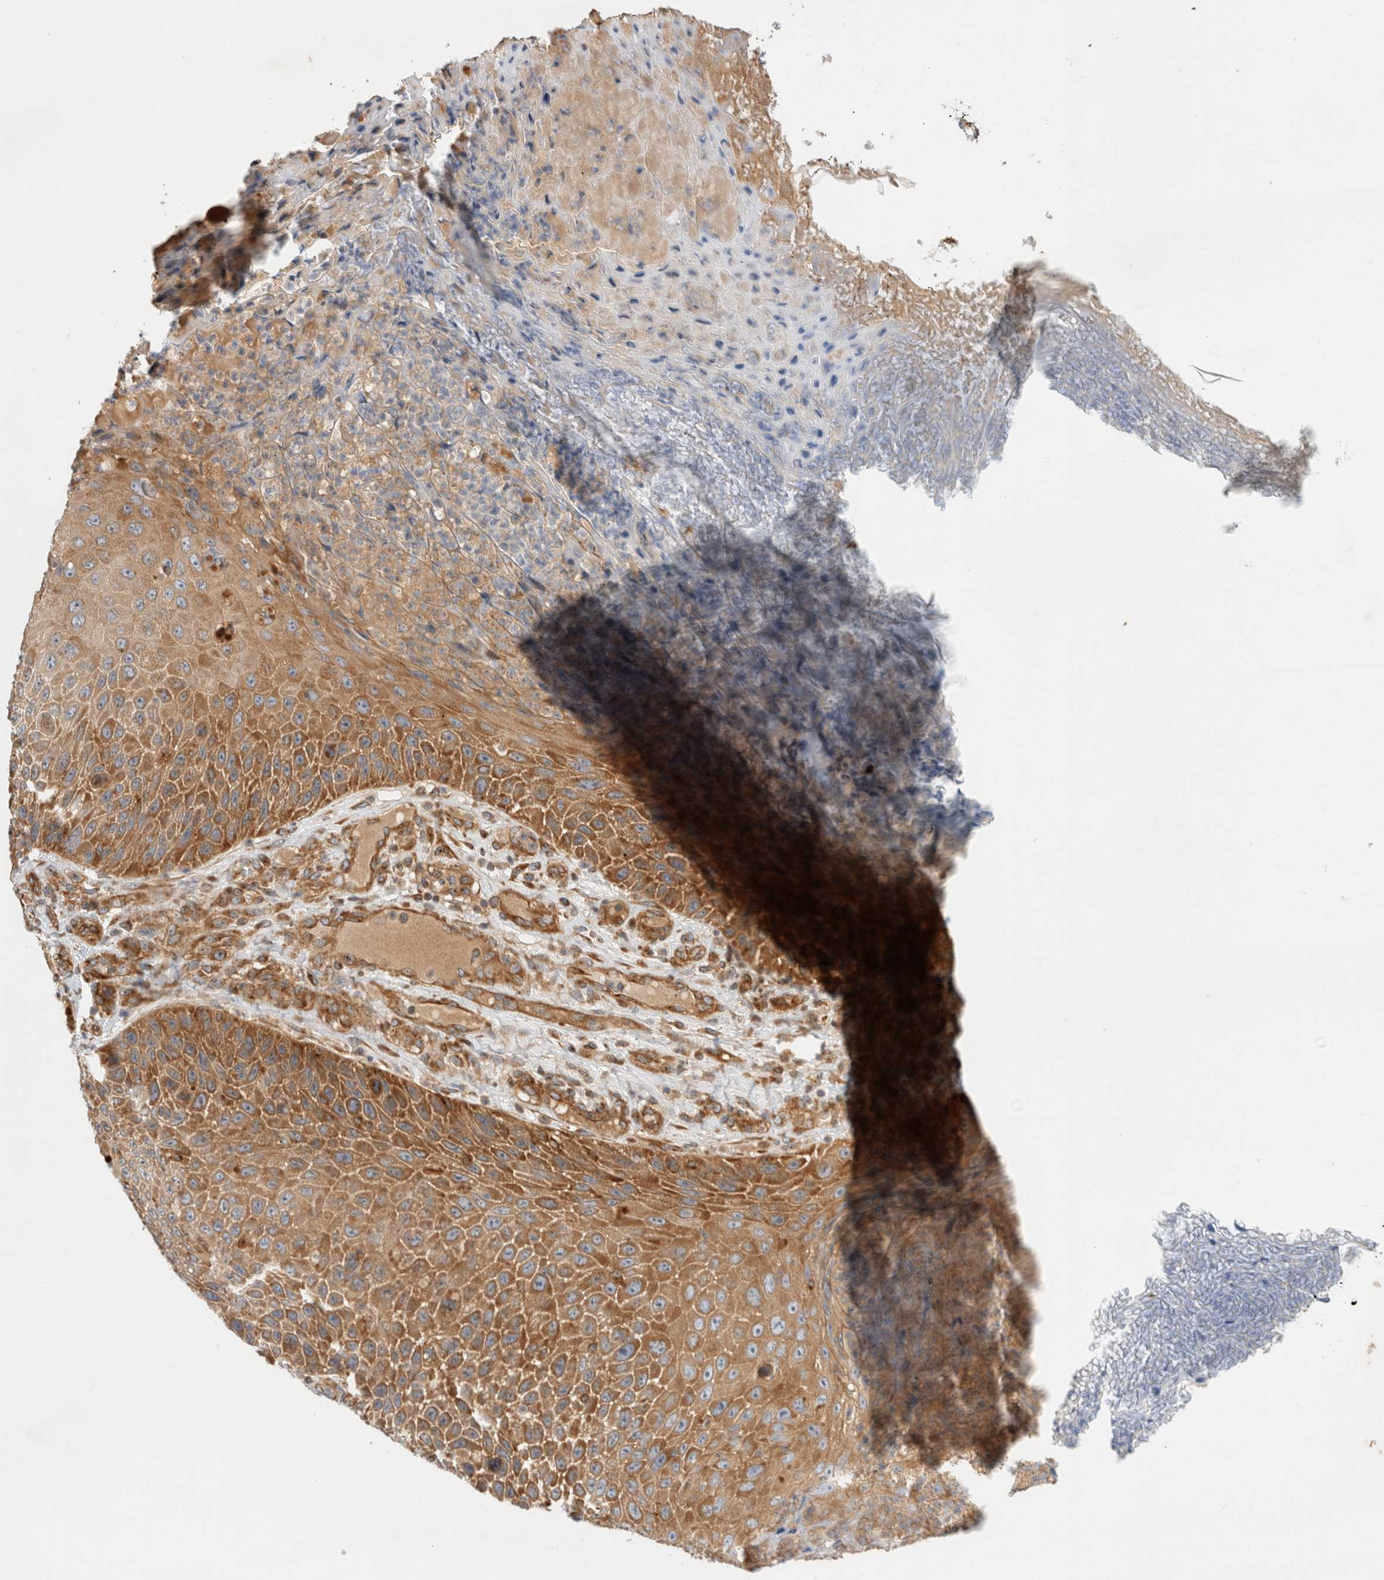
{"staining": {"intensity": "moderate", "quantity": ">75%", "location": "cytoplasmic/membranous"}, "tissue": "skin cancer", "cell_type": "Tumor cells", "image_type": "cancer", "snomed": [{"axis": "morphology", "description": "Squamous cell carcinoma, NOS"}, {"axis": "topography", "description": "Skin"}], "caption": "A photomicrograph showing moderate cytoplasmic/membranous expression in approximately >75% of tumor cells in skin cancer, as visualized by brown immunohistochemical staining.", "gene": "GPR150", "patient": {"sex": "female", "age": 88}}